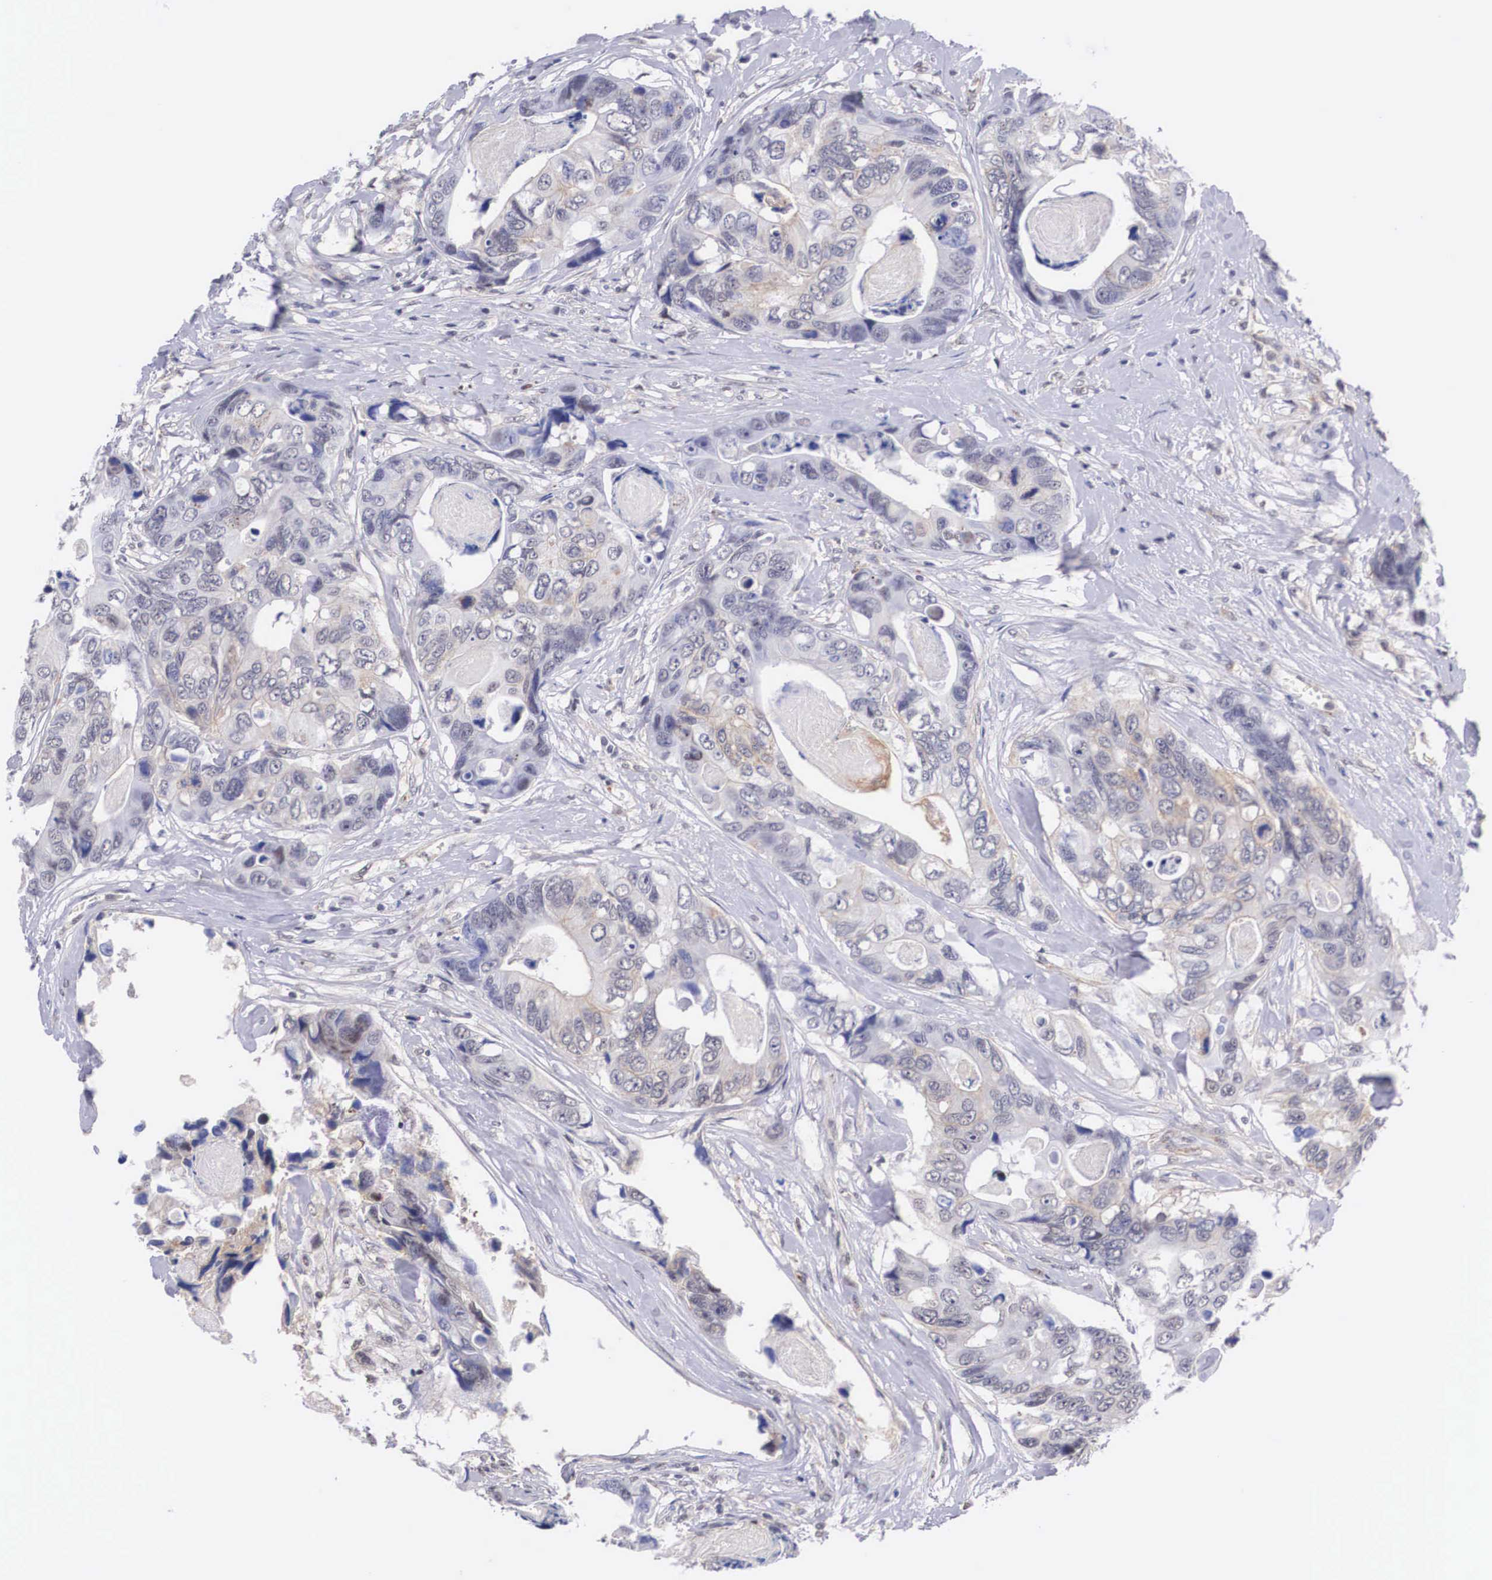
{"staining": {"intensity": "weak", "quantity": "<25%", "location": "cytoplasmic/membranous"}, "tissue": "colorectal cancer", "cell_type": "Tumor cells", "image_type": "cancer", "snomed": [{"axis": "morphology", "description": "Adenocarcinoma, NOS"}, {"axis": "topography", "description": "Colon"}], "caption": "A photomicrograph of human adenocarcinoma (colorectal) is negative for staining in tumor cells.", "gene": "NR4A2", "patient": {"sex": "female", "age": 86}}